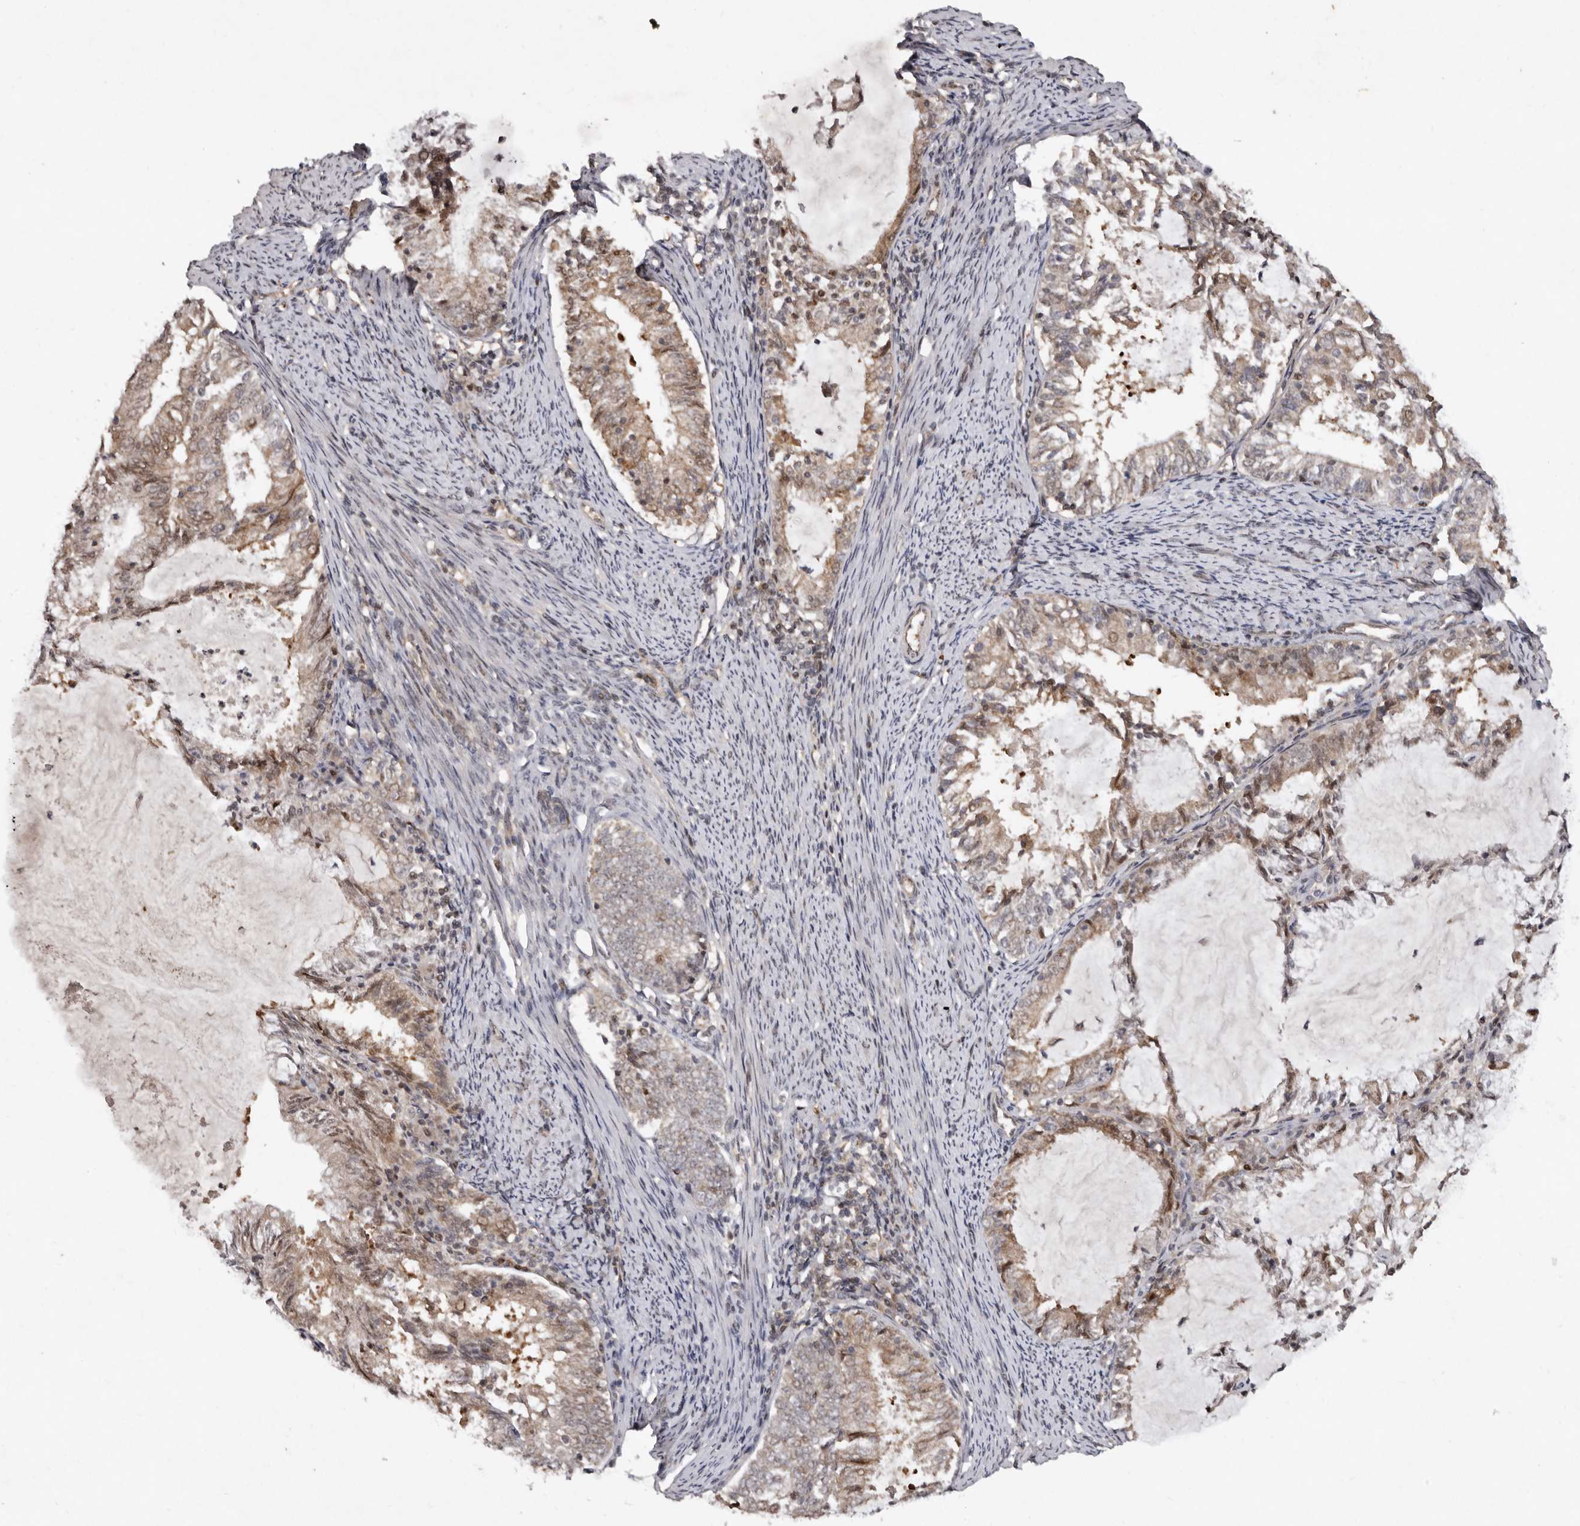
{"staining": {"intensity": "moderate", "quantity": ">75%", "location": "cytoplasmic/membranous"}, "tissue": "endometrial cancer", "cell_type": "Tumor cells", "image_type": "cancer", "snomed": [{"axis": "morphology", "description": "Adenocarcinoma, NOS"}, {"axis": "topography", "description": "Endometrium"}], "caption": "Tumor cells display medium levels of moderate cytoplasmic/membranous staining in about >75% of cells in endometrial cancer.", "gene": "ABL1", "patient": {"sex": "female", "age": 57}}